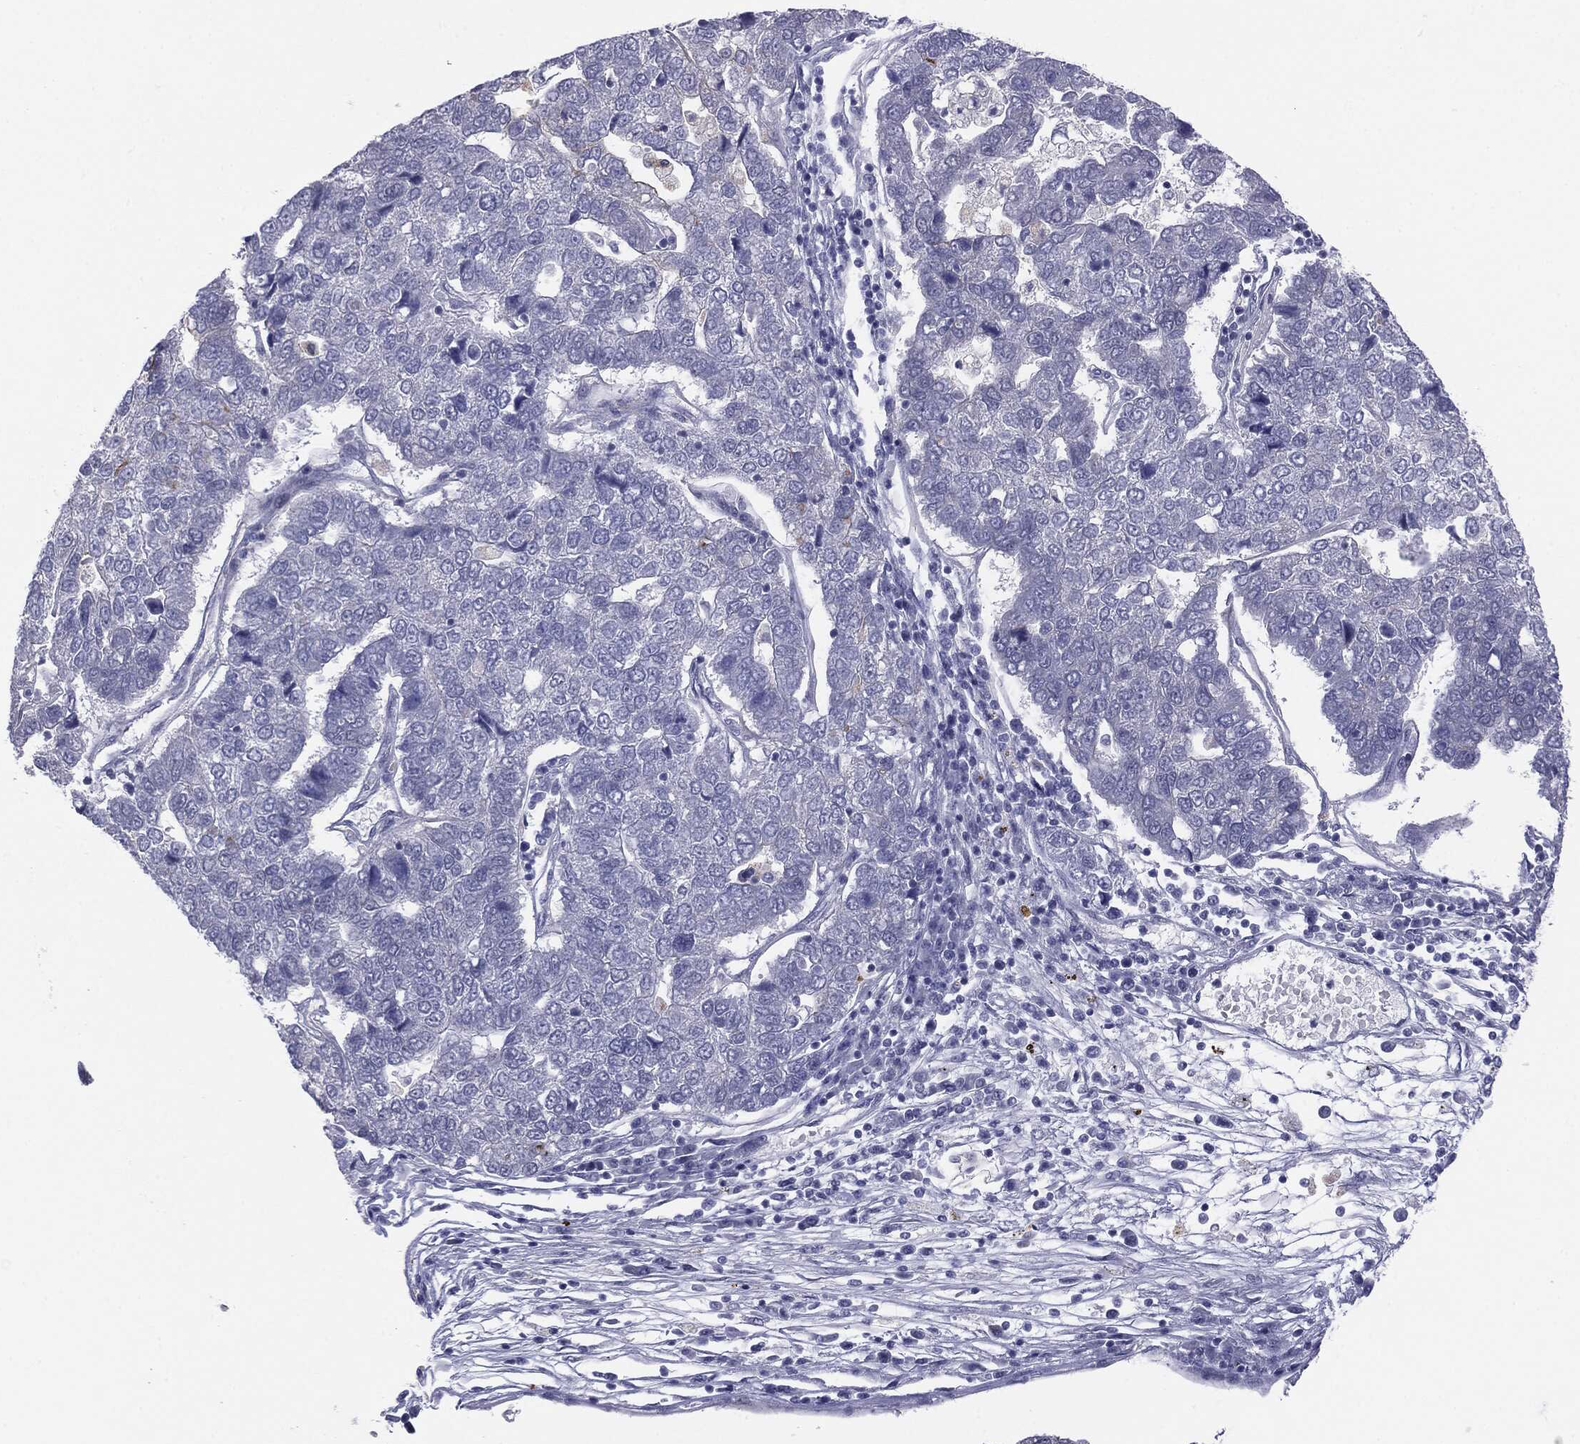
{"staining": {"intensity": "negative", "quantity": "none", "location": "none"}, "tissue": "pancreatic cancer", "cell_type": "Tumor cells", "image_type": "cancer", "snomed": [{"axis": "morphology", "description": "Adenocarcinoma, NOS"}, {"axis": "topography", "description": "Pancreas"}], "caption": "Tumor cells show no significant staining in adenocarcinoma (pancreatic).", "gene": "SLC5A5", "patient": {"sex": "female", "age": 61}}